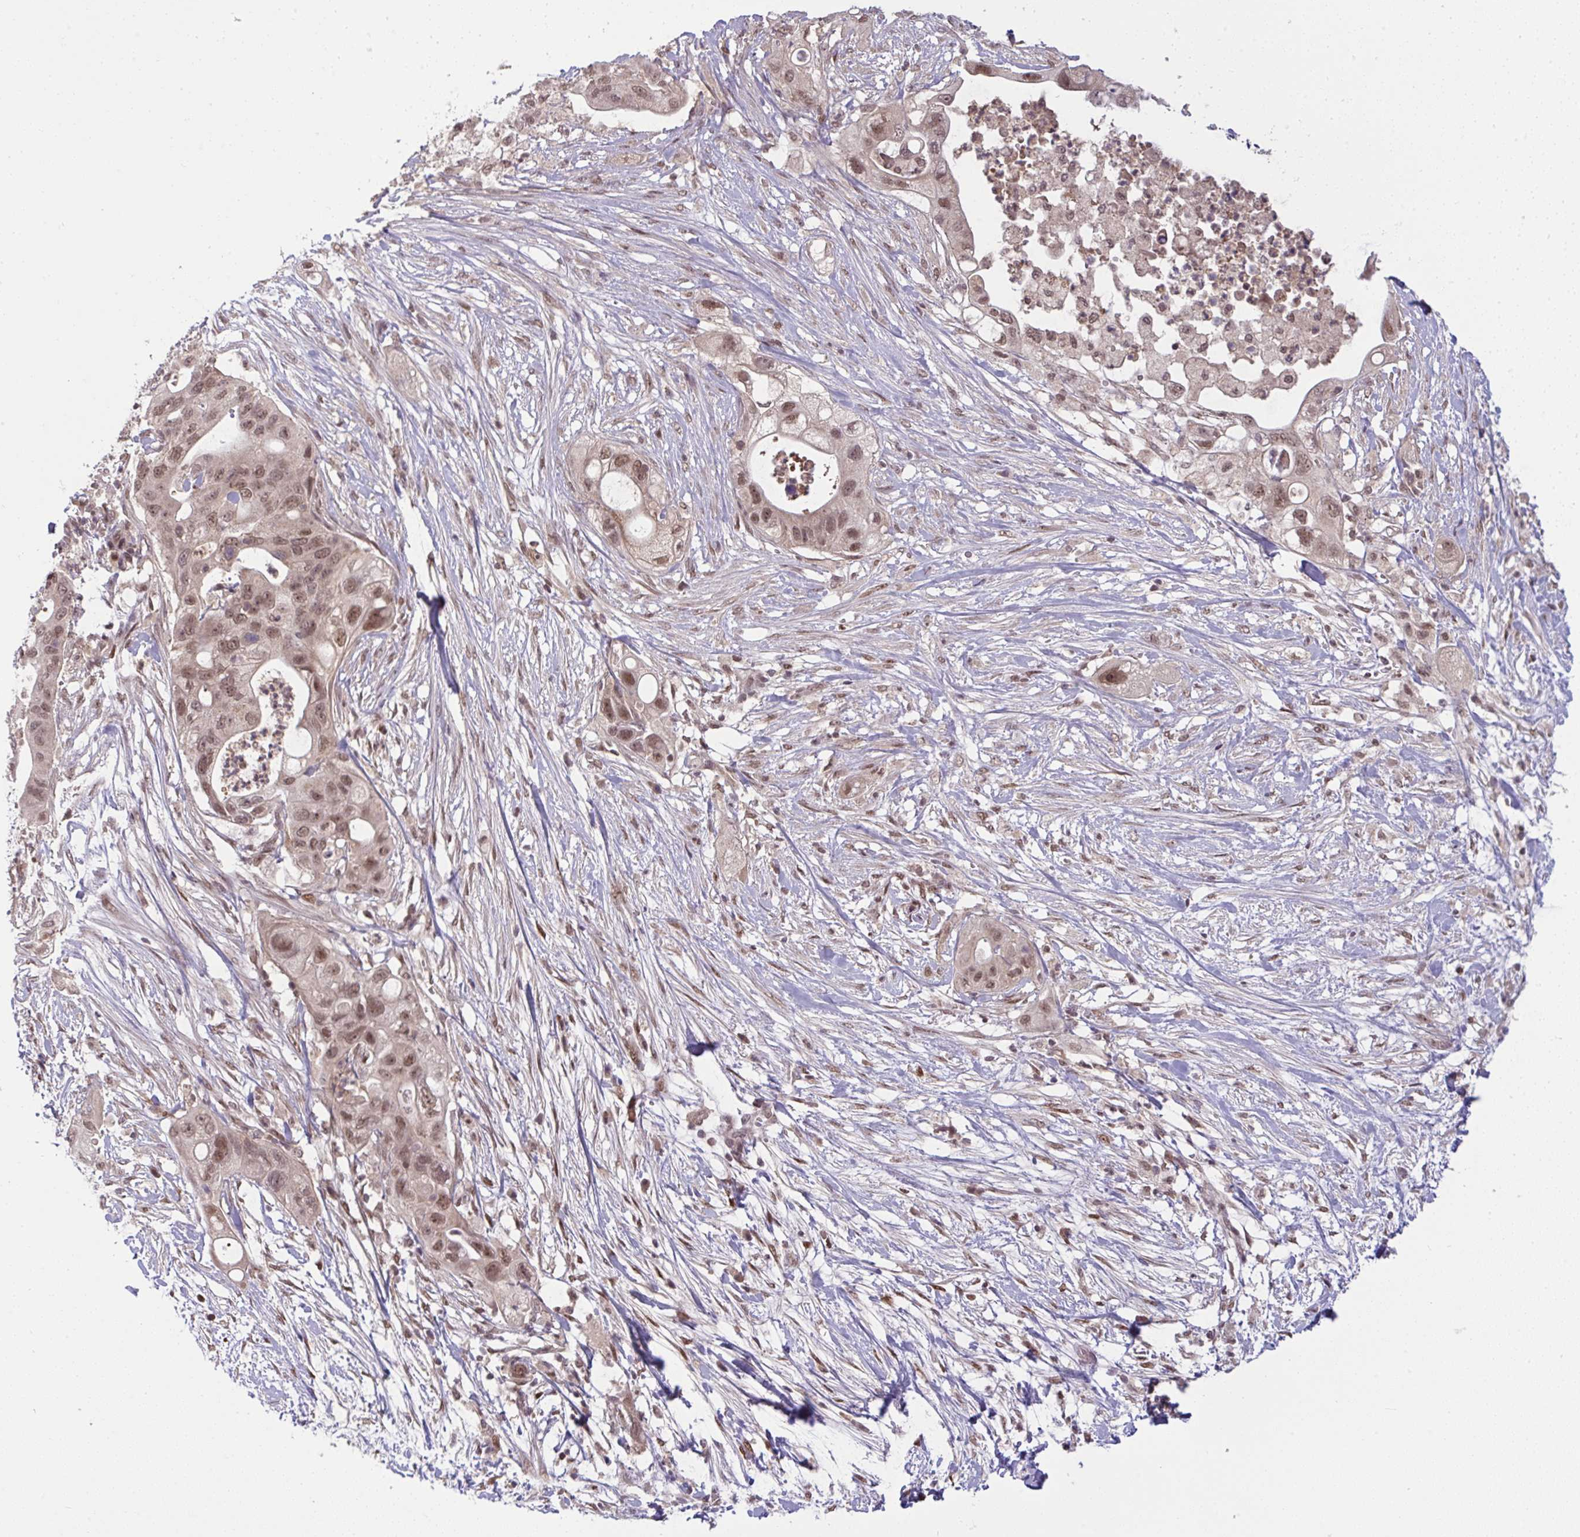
{"staining": {"intensity": "moderate", "quantity": ">75%", "location": "nuclear"}, "tissue": "pancreatic cancer", "cell_type": "Tumor cells", "image_type": "cancer", "snomed": [{"axis": "morphology", "description": "Adenocarcinoma, NOS"}, {"axis": "topography", "description": "Pancreas"}], "caption": "Tumor cells display medium levels of moderate nuclear positivity in about >75% of cells in human pancreatic cancer (adenocarcinoma).", "gene": "KLF2", "patient": {"sex": "female", "age": 72}}